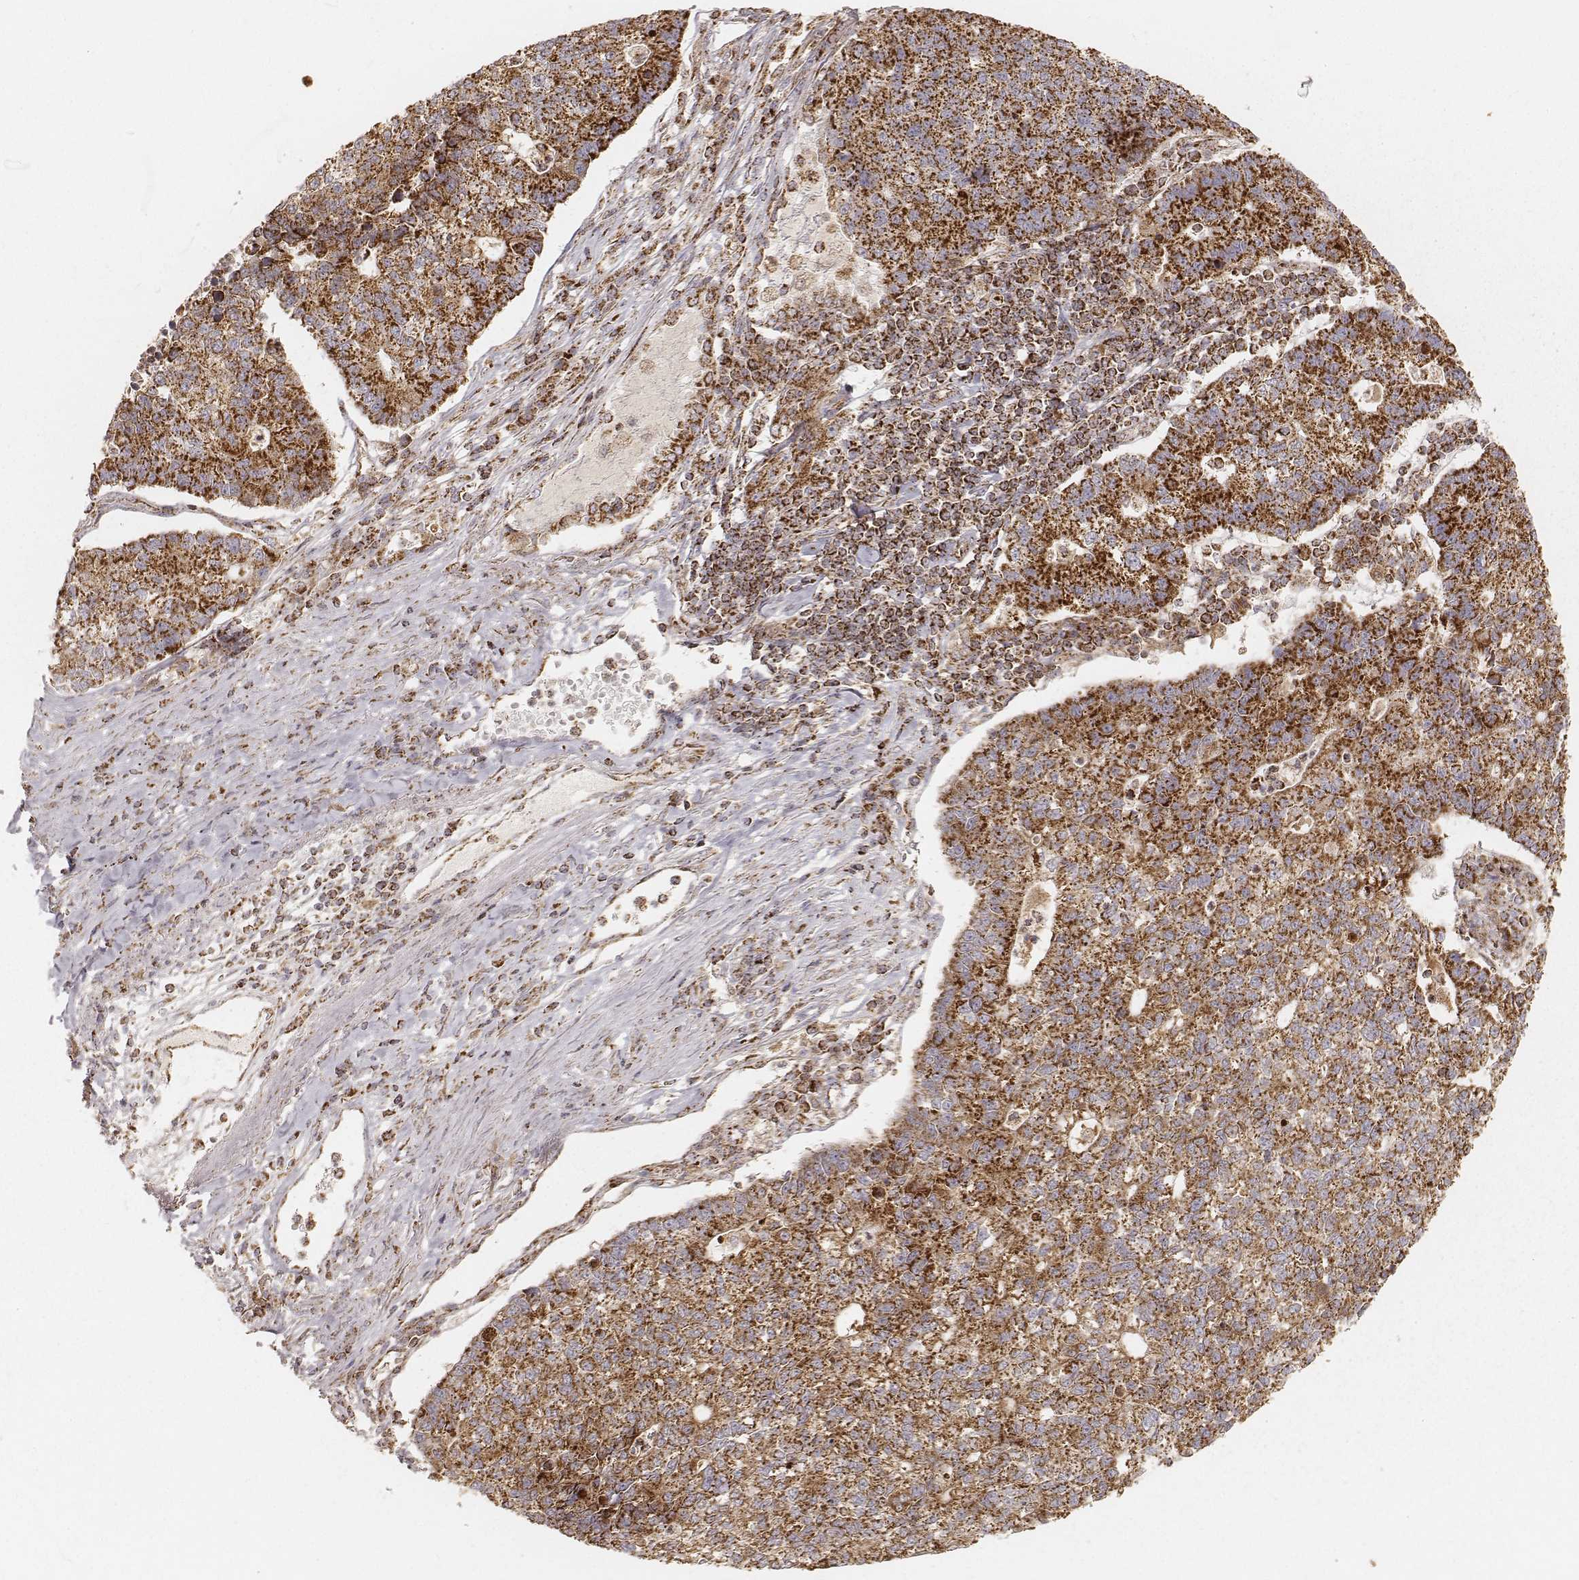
{"staining": {"intensity": "strong", "quantity": ">75%", "location": "cytoplasmic/membranous"}, "tissue": "lung cancer", "cell_type": "Tumor cells", "image_type": "cancer", "snomed": [{"axis": "morphology", "description": "Adenocarcinoma, NOS"}, {"axis": "topography", "description": "Lung"}], "caption": "Immunohistochemistry (IHC) staining of lung adenocarcinoma, which reveals high levels of strong cytoplasmic/membranous expression in about >75% of tumor cells indicating strong cytoplasmic/membranous protein positivity. The staining was performed using DAB (3,3'-diaminobenzidine) (brown) for protein detection and nuclei were counterstained in hematoxylin (blue).", "gene": "CS", "patient": {"sex": "male", "age": 57}}